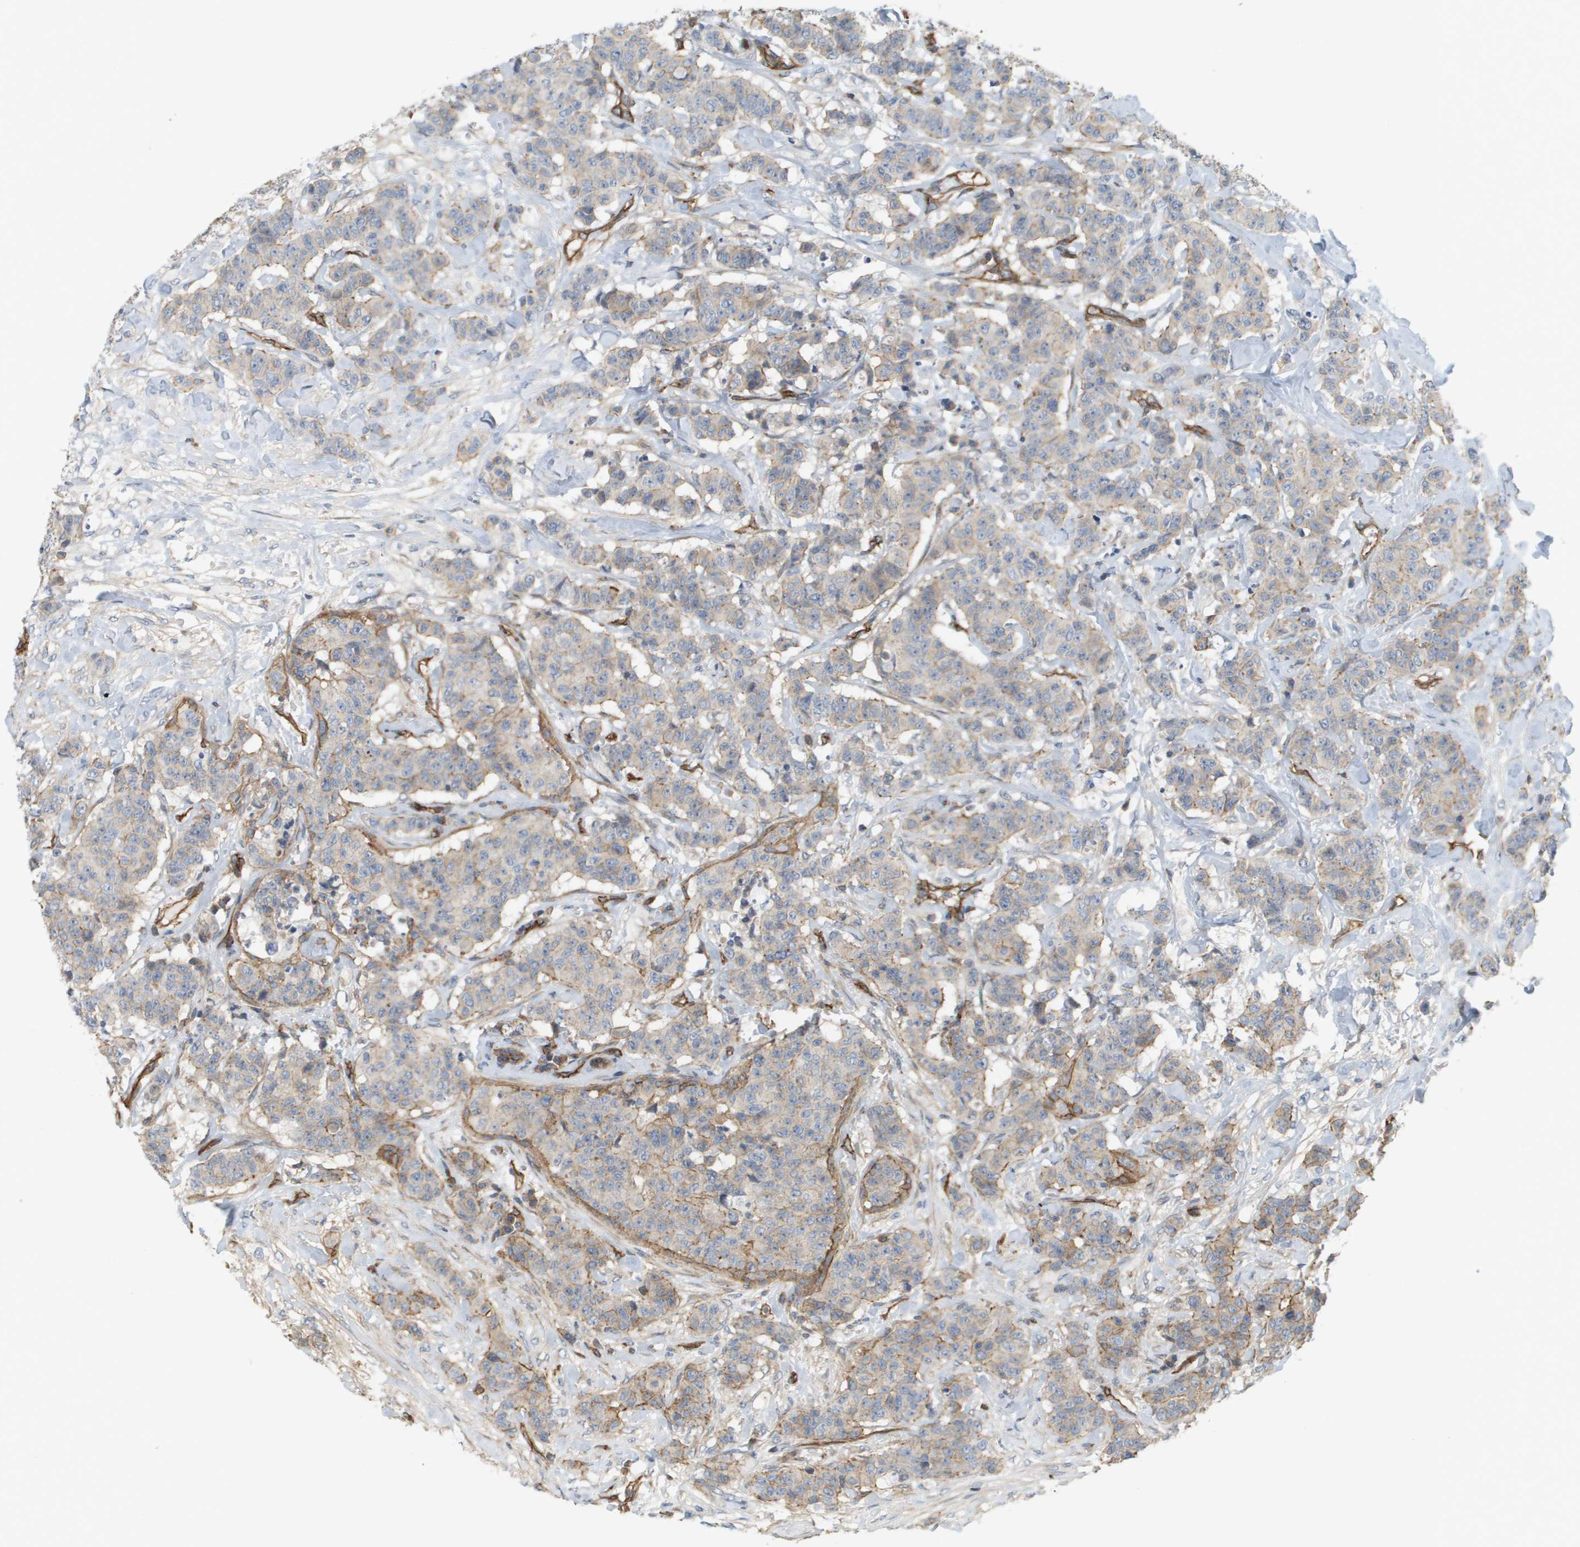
{"staining": {"intensity": "weak", "quantity": "25%-75%", "location": "cytoplasmic/membranous"}, "tissue": "breast cancer", "cell_type": "Tumor cells", "image_type": "cancer", "snomed": [{"axis": "morphology", "description": "Normal tissue, NOS"}, {"axis": "morphology", "description": "Duct carcinoma"}, {"axis": "topography", "description": "Breast"}], "caption": "A brown stain labels weak cytoplasmic/membranous staining of a protein in human intraductal carcinoma (breast) tumor cells.", "gene": "SGMS2", "patient": {"sex": "female", "age": 40}}